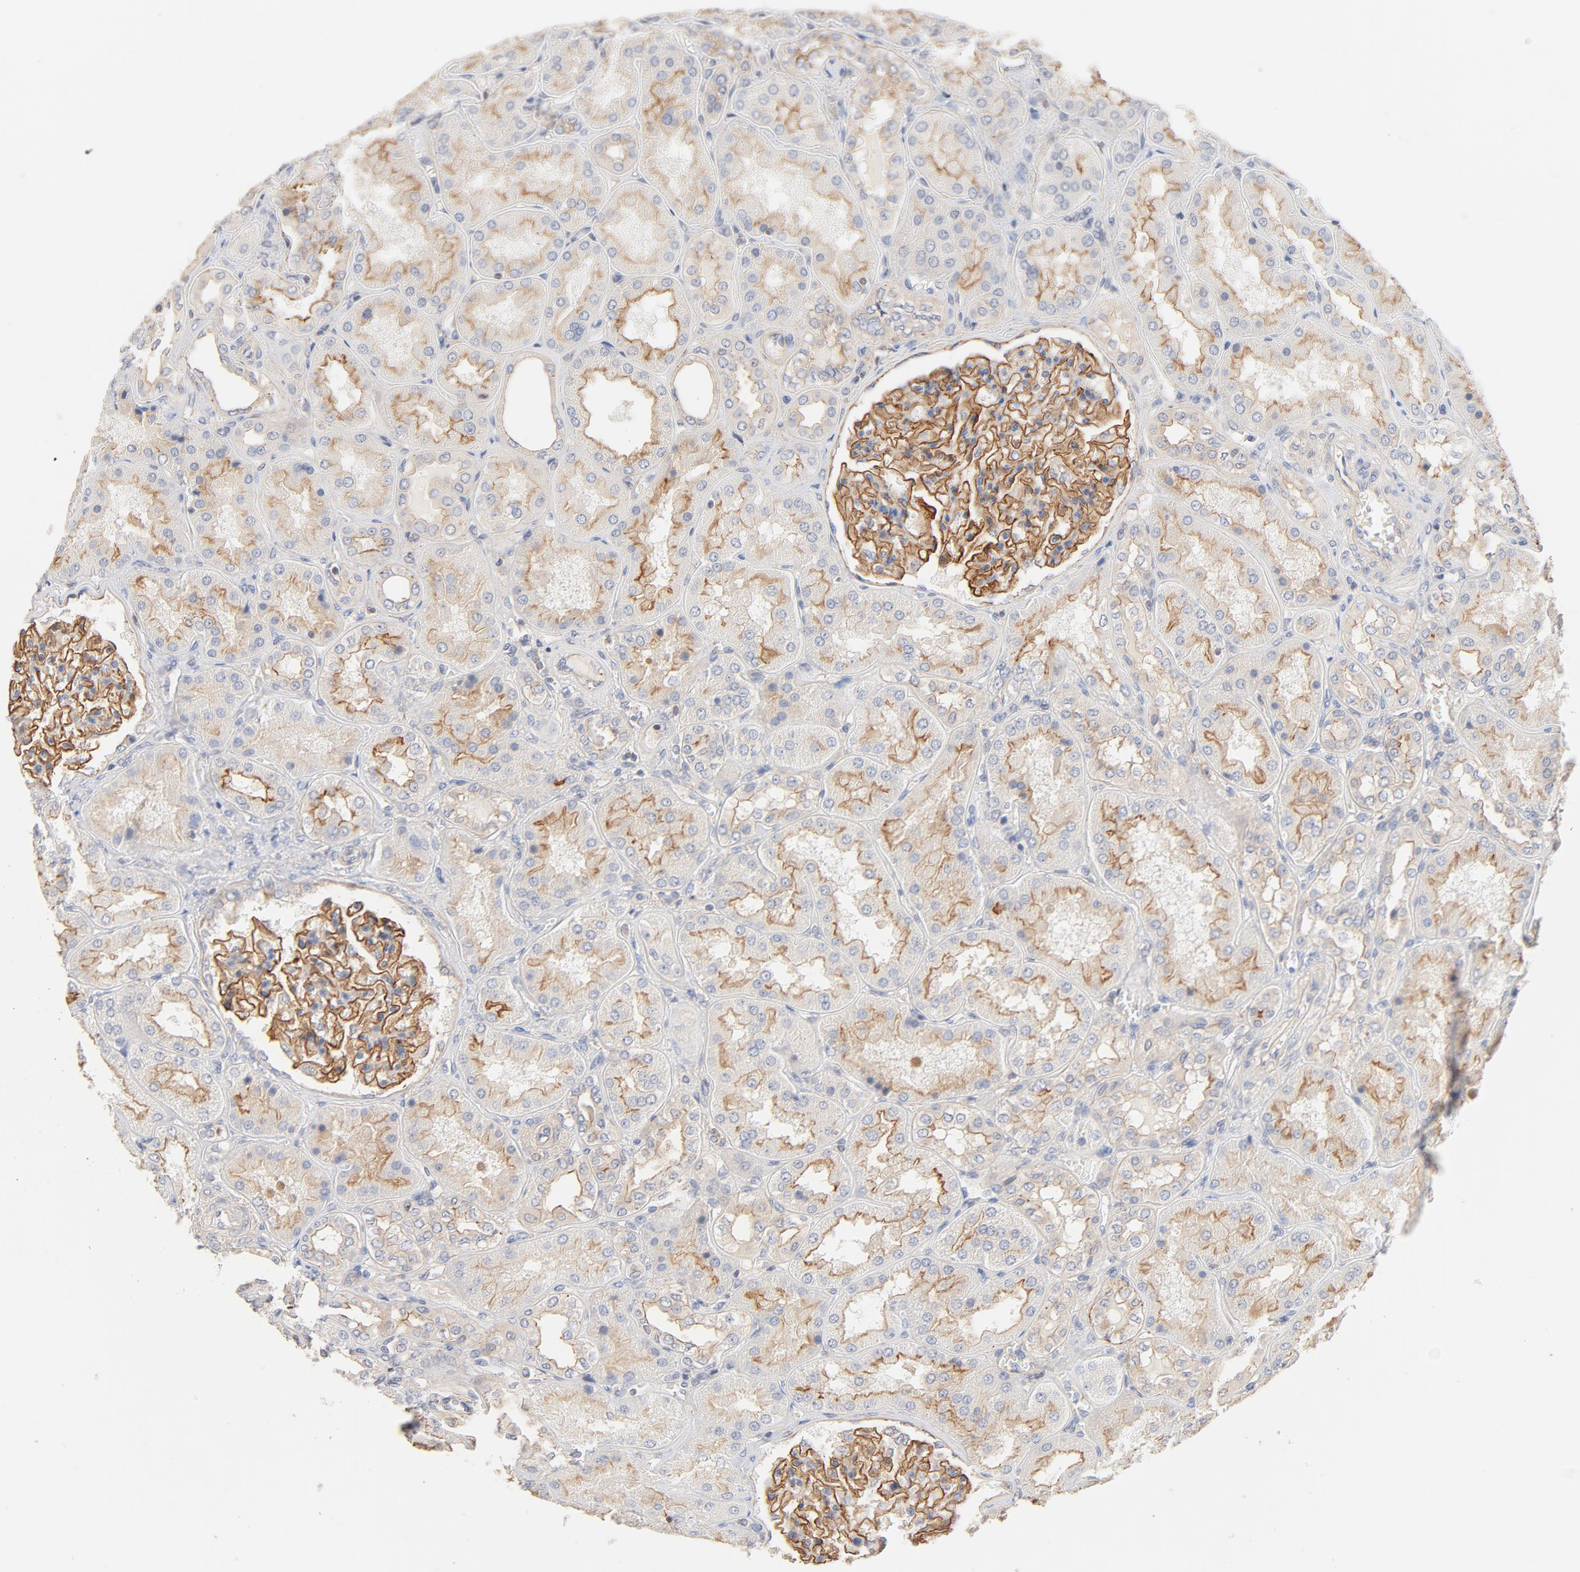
{"staining": {"intensity": "strong", "quantity": ">75%", "location": "cytoplasmic/membranous"}, "tissue": "kidney", "cell_type": "Cells in glomeruli", "image_type": "normal", "snomed": [{"axis": "morphology", "description": "Normal tissue, NOS"}, {"axis": "topography", "description": "Kidney"}], "caption": "Protein expression analysis of benign human kidney reveals strong cytoplasmic/membranous staining in about >75% of cells in glomeruli. Nuclei are stained in blue.", "gene": "STRN3", "patient": {"sex": "female", "age": 56}}